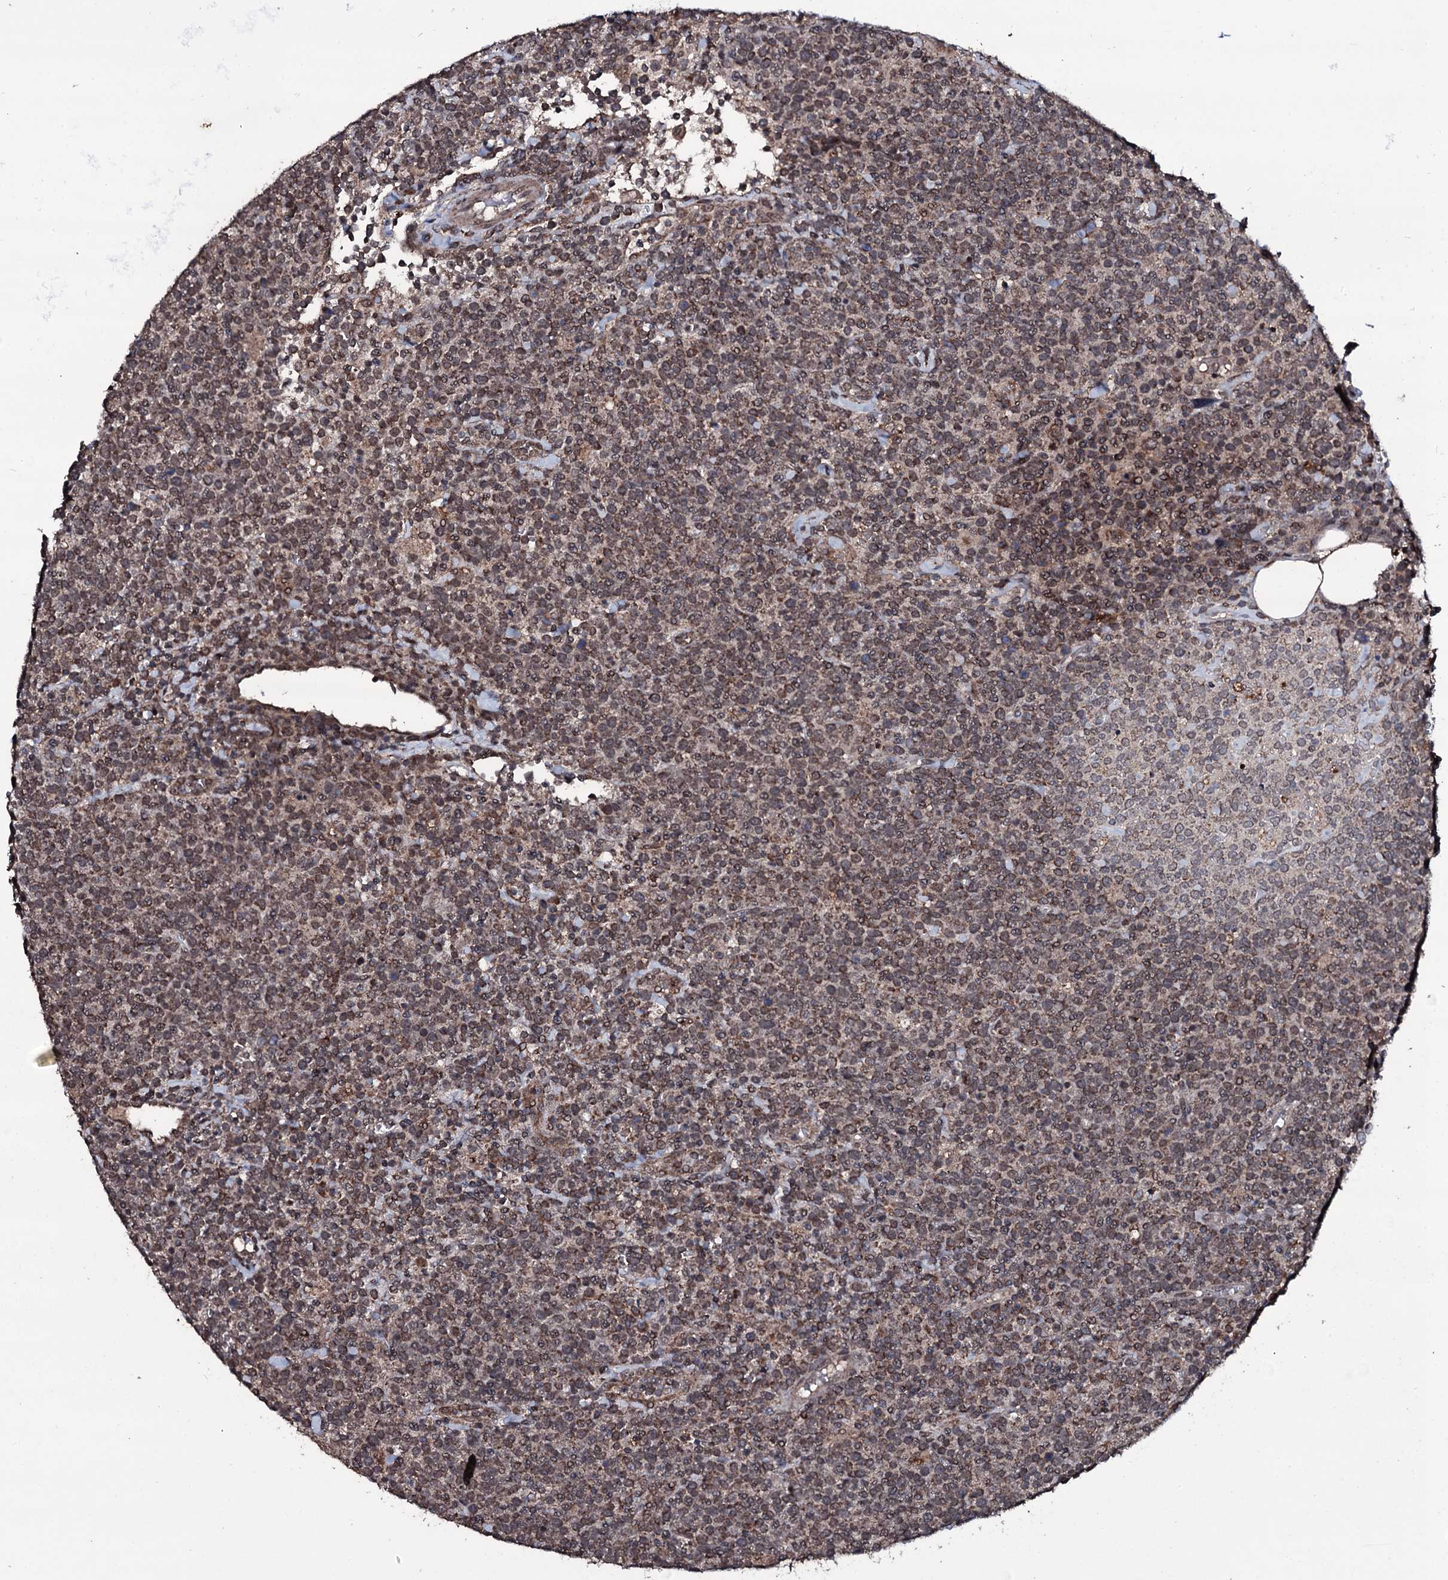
{"staining": {"intensity": "weak", "quantity": "25%-75%", "location": "cytoplasmic/membranous"}, "tissue": "lymphoma", "cell_type": "Tumor cells", "image_type": "cancer", "snomed": [{"axis": "morphology", "description": "Malignant lymphoma, non-Hodgkin's type, High grade"}, {"axis": "topography", "description": "Lymph node"}], "caption": "Immunohistochemical staining of malignant lymphoma, non-Hodgkin's type (high-grade) exhibits low levels of weak cytoplasmic/membranous expression in approximately 25%-75% of tumor cells. Nuclei are stained in blue.", "gene": "MRPS31", "patient": {"sex": "male", "age": 61}}